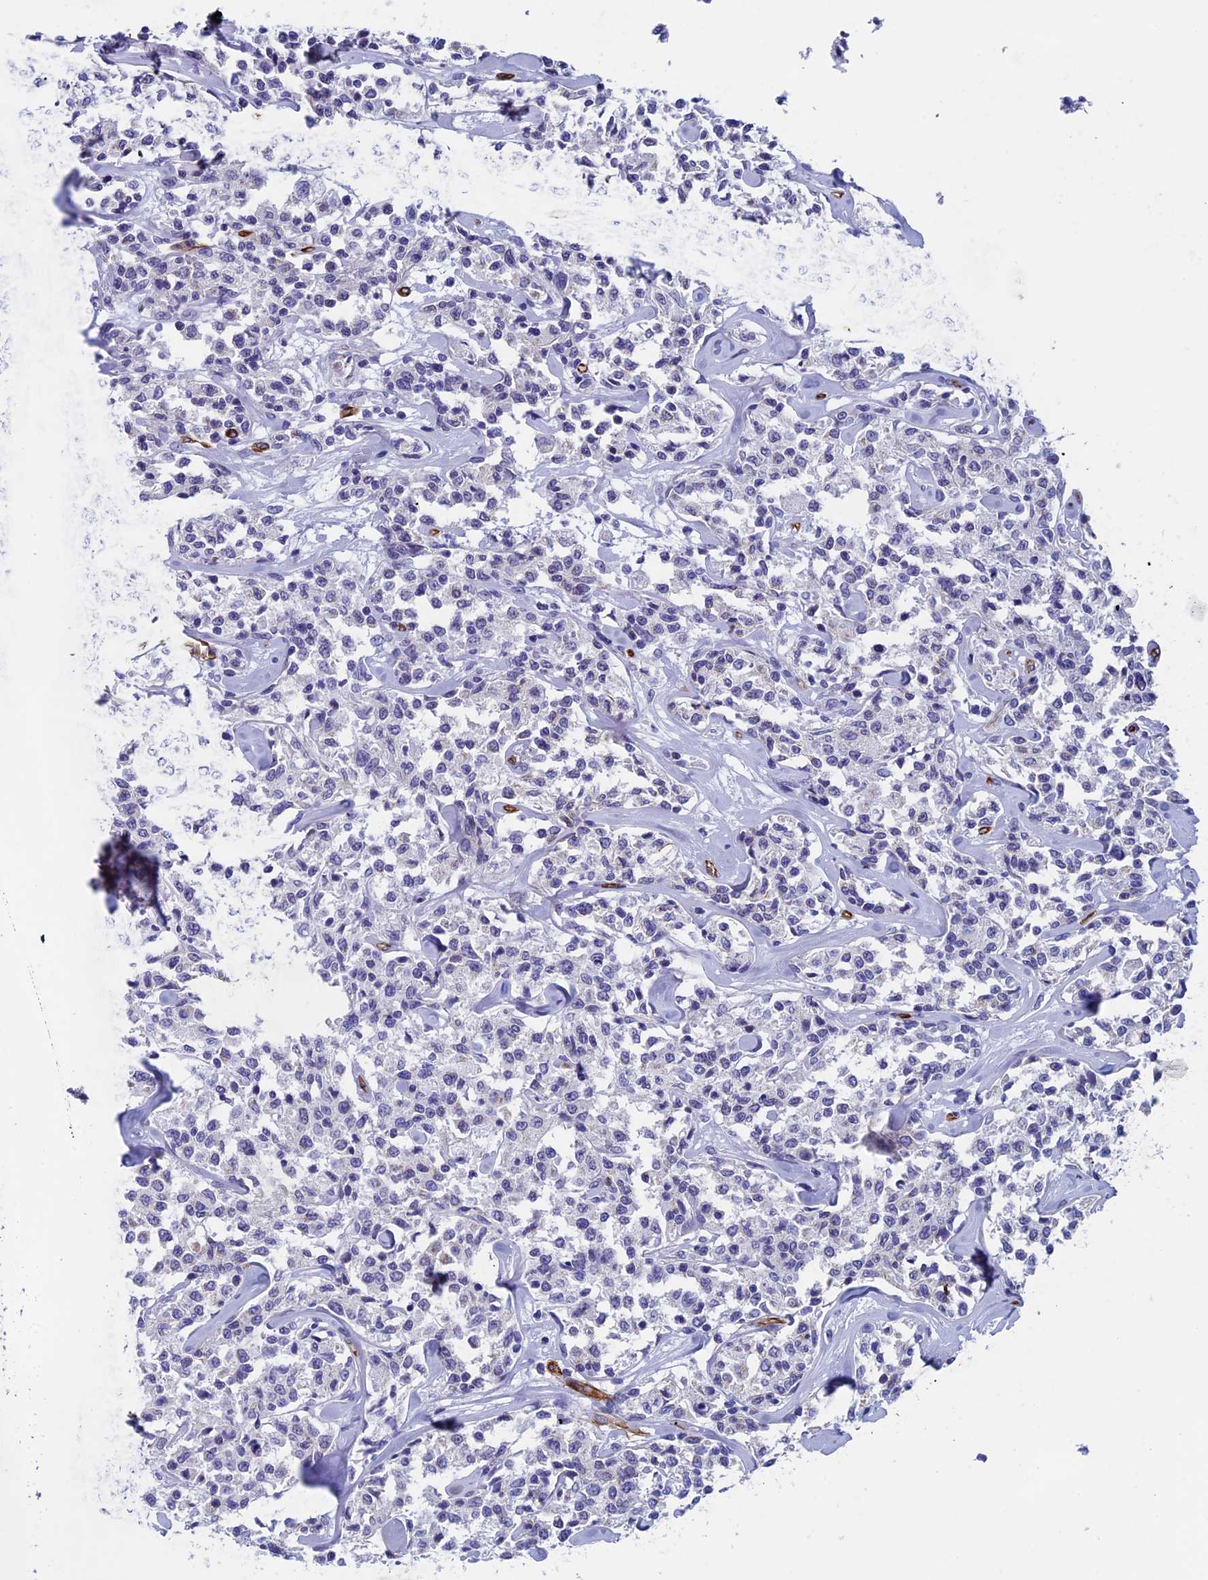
{"staining": {"intensity": "negative", "quantity": "none", "location": "none"}, "tissue": "lymphoma", "cell_type": "Tumor cells", "image_type": "cancer", "snomed": [{"axis": "morphology", "description": "Malignant lymphoma, non-Hodgkin's type, Low grade"}, {"axis": "topography", "description": "Small intestine"}], "caption": "Histopathology image shows no protein positivity in tumor cells of lymphoma tissue.", "gene": "INSYN1", "patient": {"sex": "female", "age": 59}}